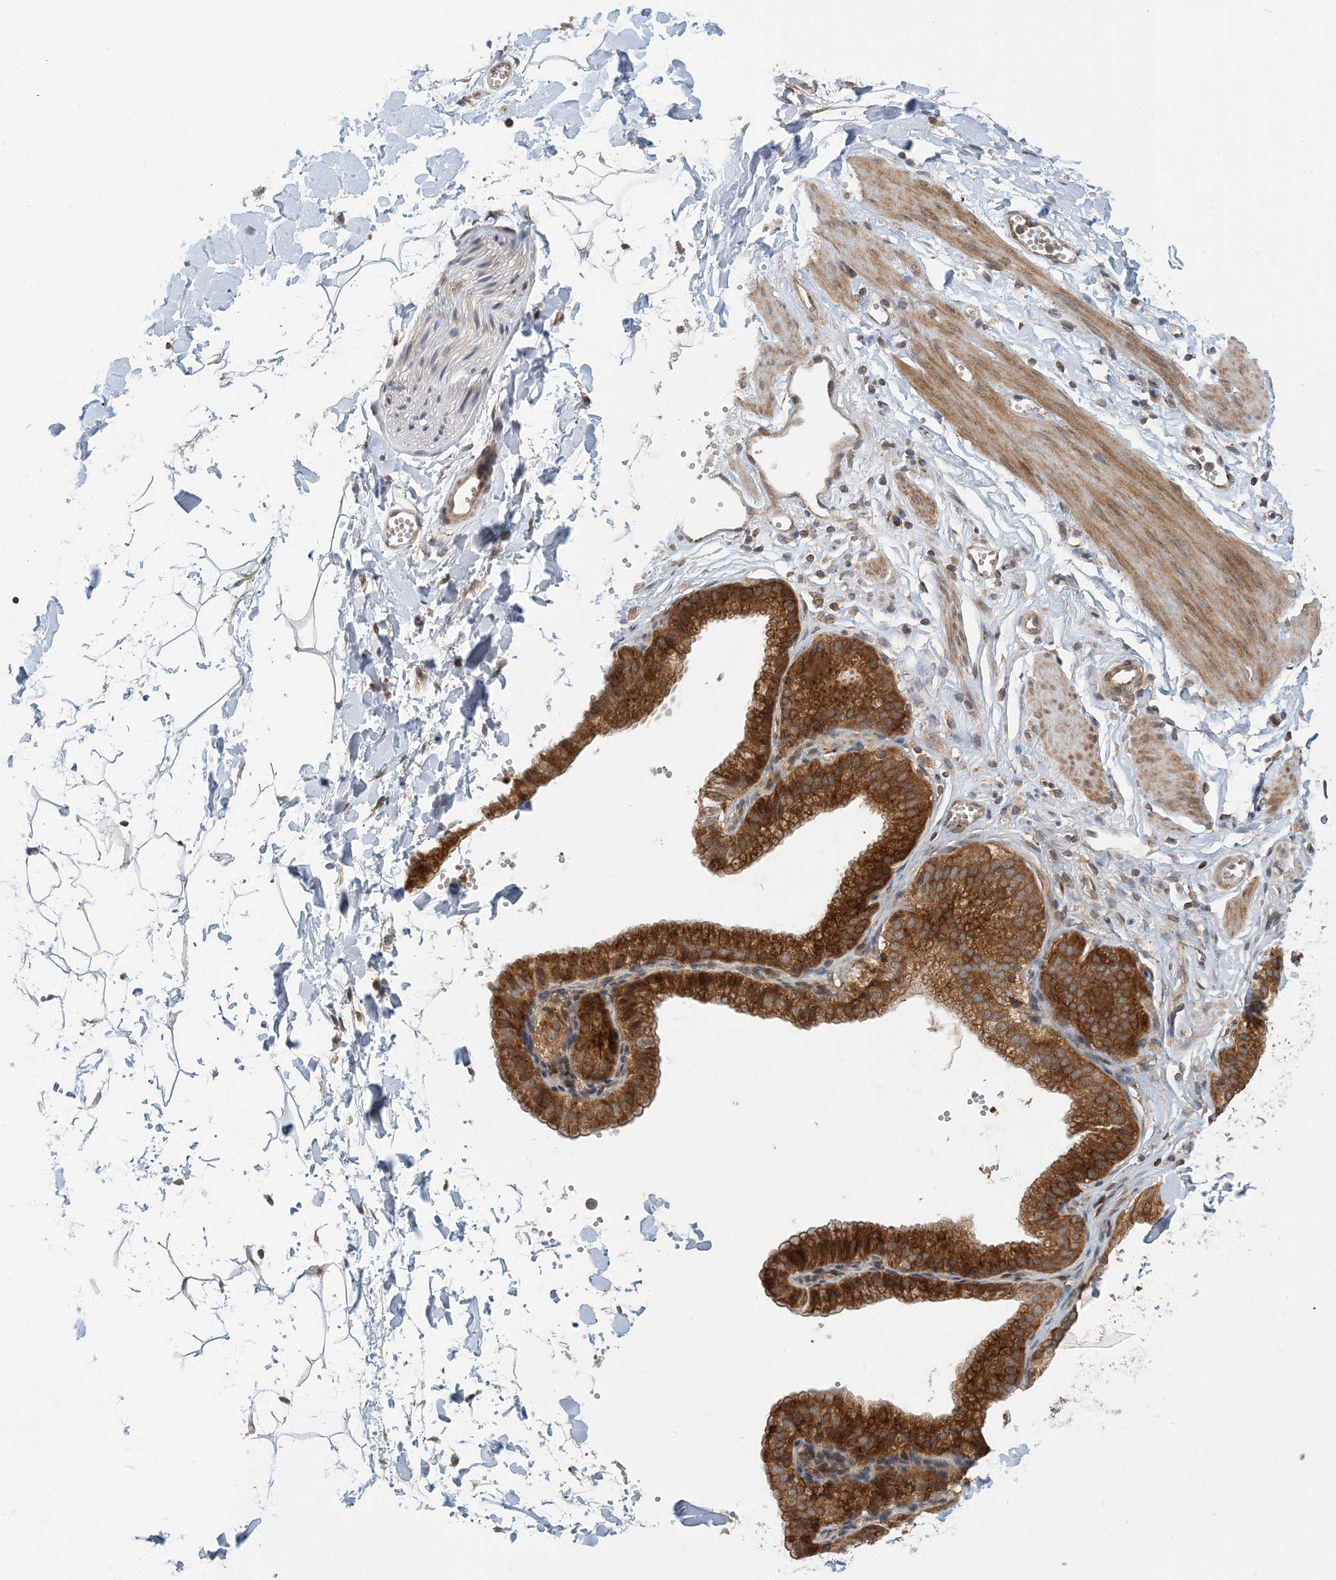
{"staining": {"intensity": "negative", "quantity": "none", "location": "none"}, "tissue": "adipose tissue", "cell_type": "Adipocytes", "image_type": "normal", "snomed": [{"axis": "morphology", "description": "Normal tissue, NOS"}, {"axis": "topography", "description": "Gallbladder"}, {"axis": "topography", "description": "Peripheral nerve tissue"}], "caption": "DAB immunohistochemical staining of unremarkable adipose tissue demonstrates no significant staining in adipocytes. Nuclei are stained in blue.", "gene": "ATP13A2", "patient": {"sex": "male", "age": 38}}